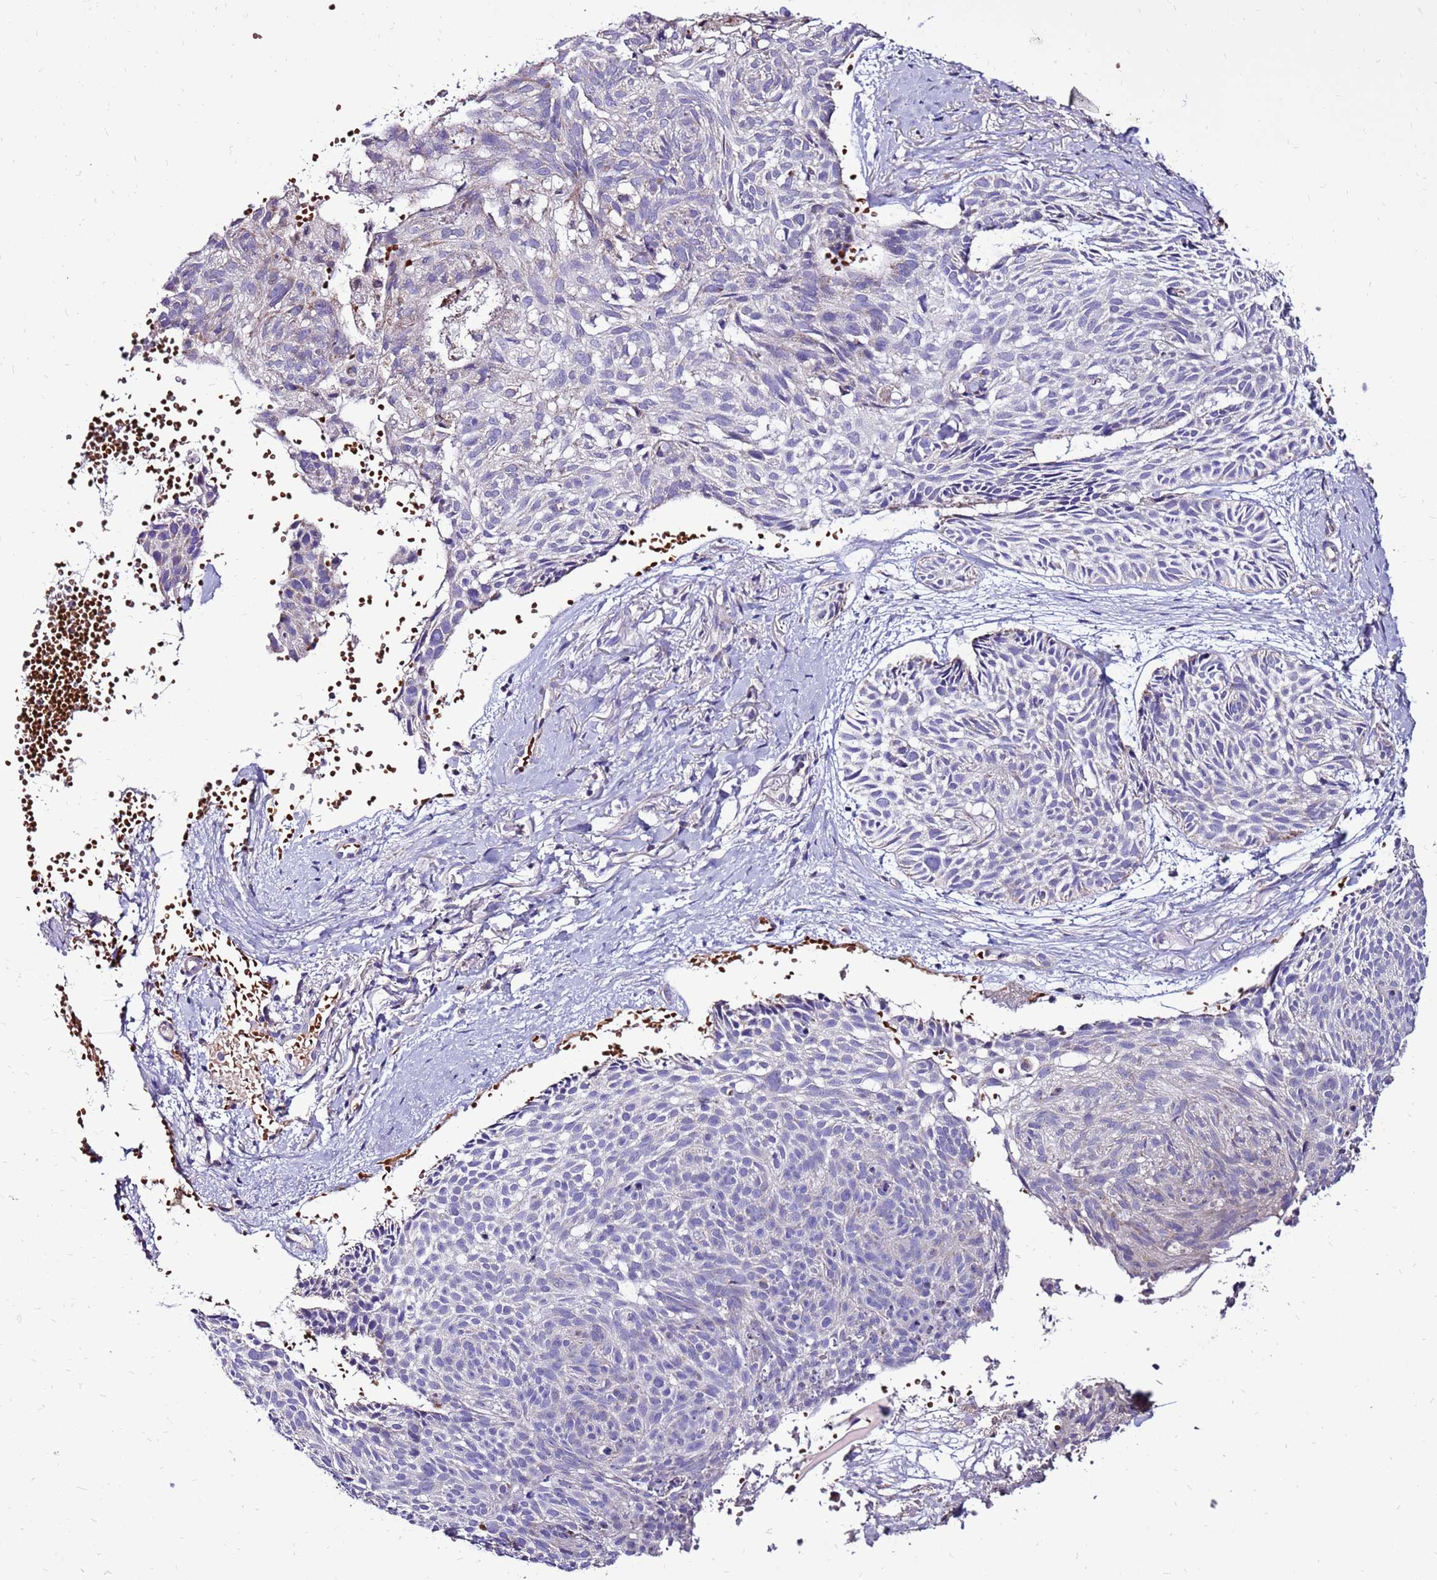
{"staining": {"intensity": "negative", "quantity": "none", "location": "none"}, "tissue": "skin cancer", "cell_type": "Tumor cells", "image_type": "cancer", "snomed": [{"axis": "morphology", "description": "Normal tissue, NOS"}, {"axis": "morphology", "description": "Basal cell carcinoma"}, {"axis": "topography", "description": "Skin"}], "caption": "Skin cancer (basal cell carcinoma) was stained to show a protein in brown. There is no significant expression in tumor cells.", "gene": "SPSB3", "patient": {"sex": "male", "age": 66}}